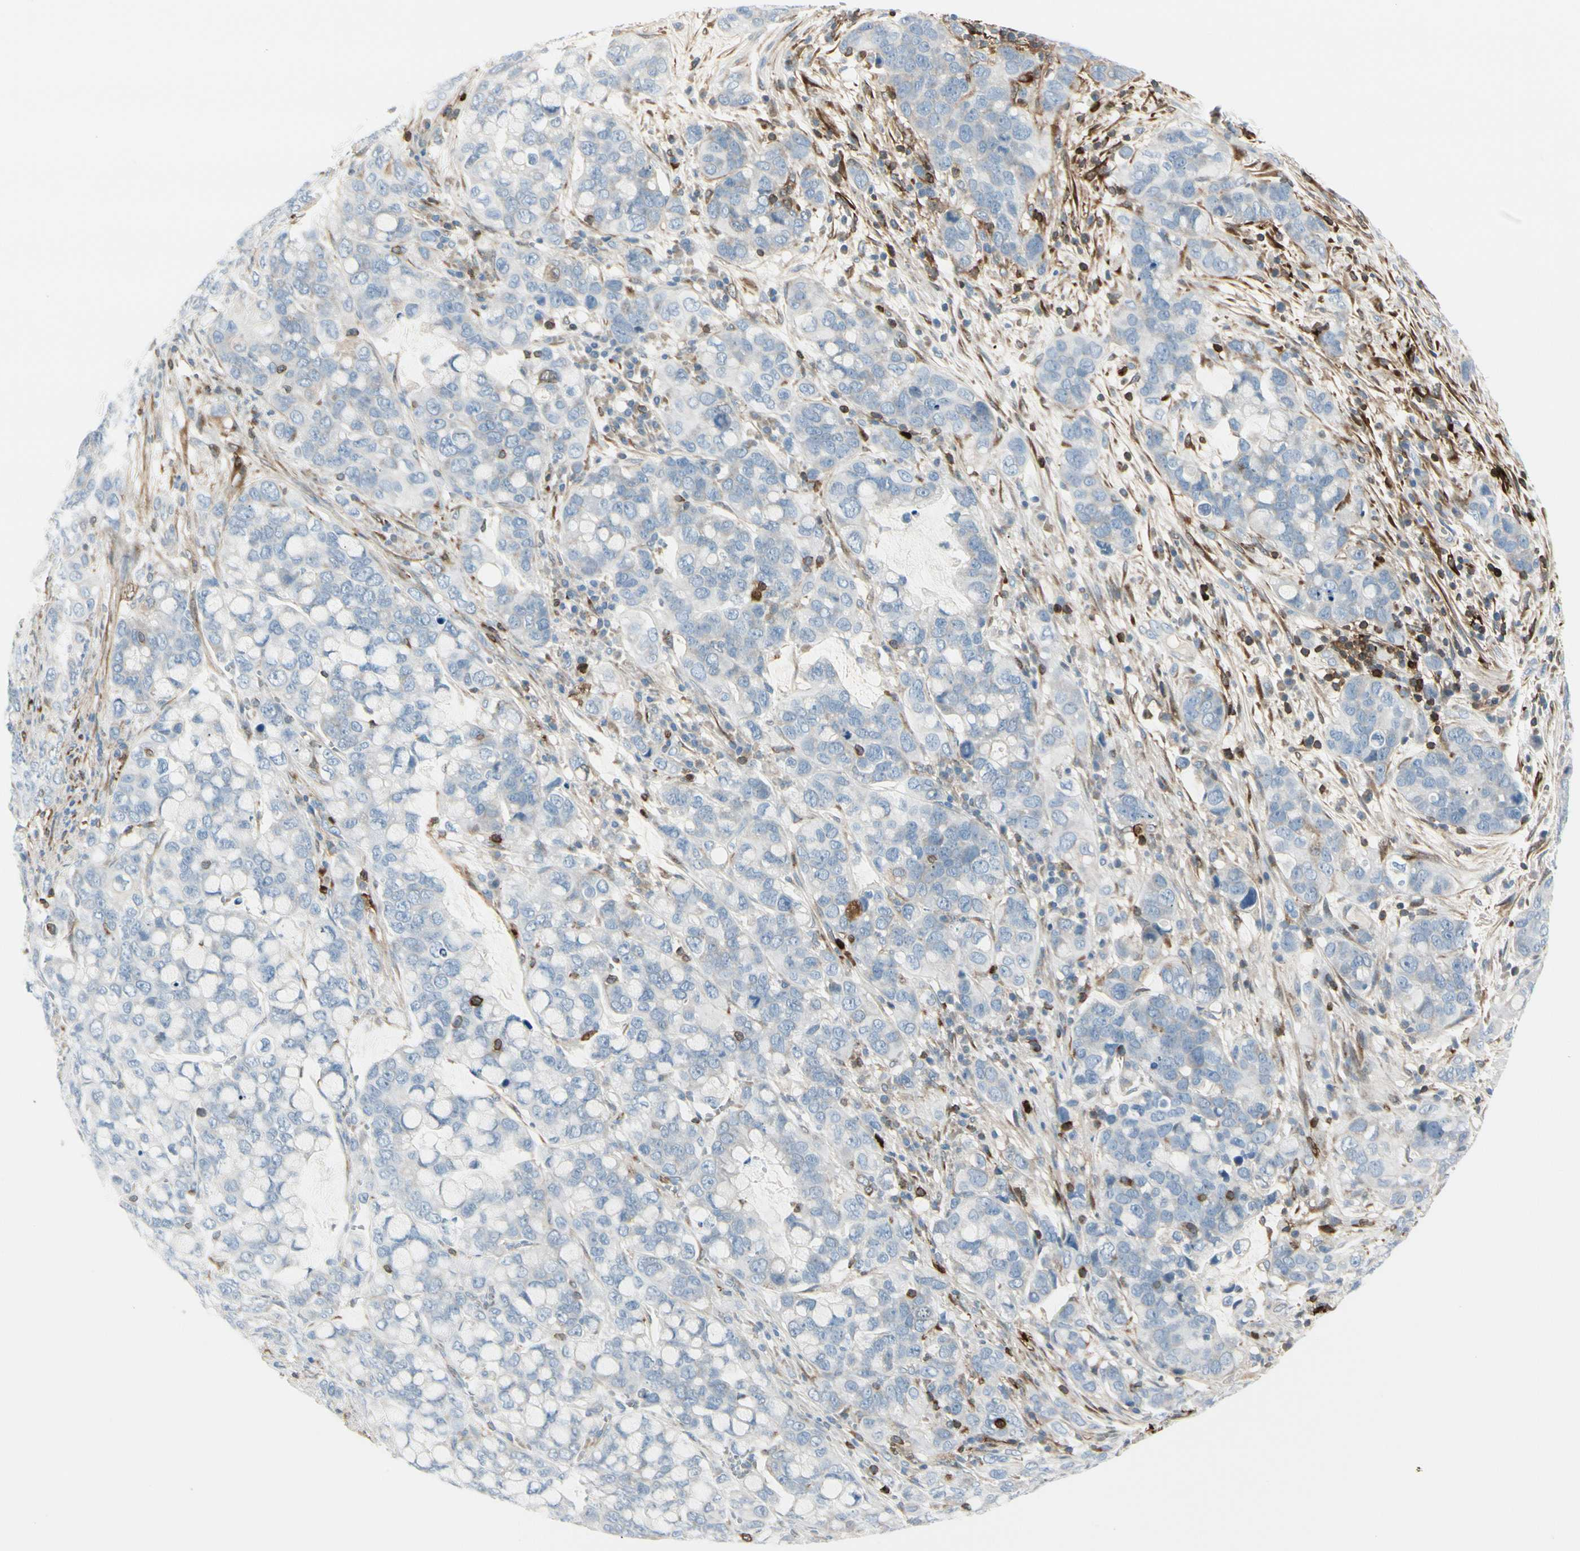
{"staining": {"intensity": "negative", "quantity": "none", "location": "none"}, "tissue": "stomach cancer", "cell_type": "Tumor cells", "image_type": "cancer", "snomed": [{"axis": "morphology", "description": "Adenocarcinoma, NOS"}, {"axis": "topography", "description": "Stomach, lower"}], "caption": "Stomach adenocarcinoma was stained to show a protein in brown. There is no significant positivity in tumor cells. (DAB (3,3'-diaminobenzidine) immunohistochemistry (IHC), high magnification).", "gene": "TRAF1", "patient": {"sex": "male", "age": 84}}